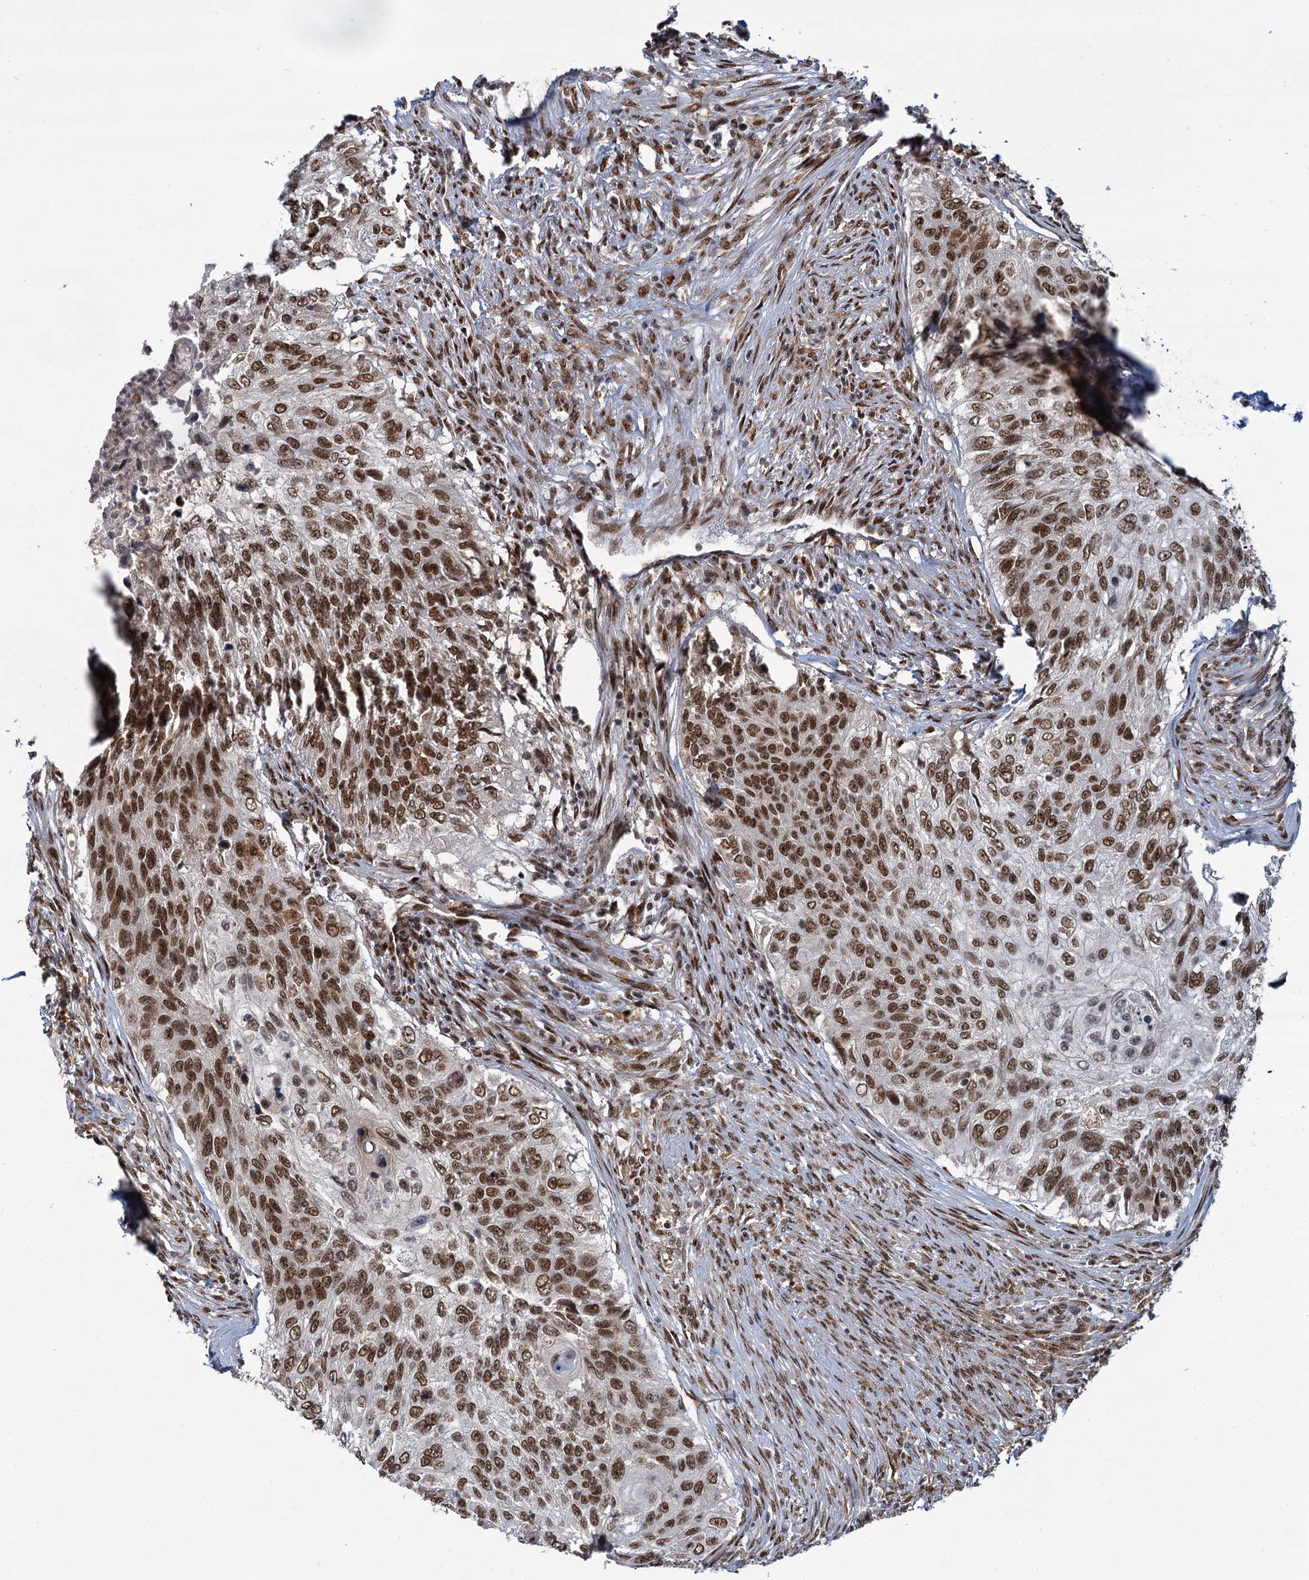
{"staining": {"intensity": "moderate", "quantity": ">75%", "location": "nuclear"}, "tissue": "urothelial cancer", "cell_type": "Tumor cells", "image_type": "cancer", "snomed": [{"axis": "morphology", "description": "Urothelial carcinoma, High grade"}, {"axis": "topography", "description": "Urinary bladder"}], "caption": "High-grade urothelial carcinoma stained with a brown dye reveals moderate nuclear positive expression in approximately >75% of tumor cells.", "gene": "PPHLN1", "patient": {"sex": "female", "age": 60}}